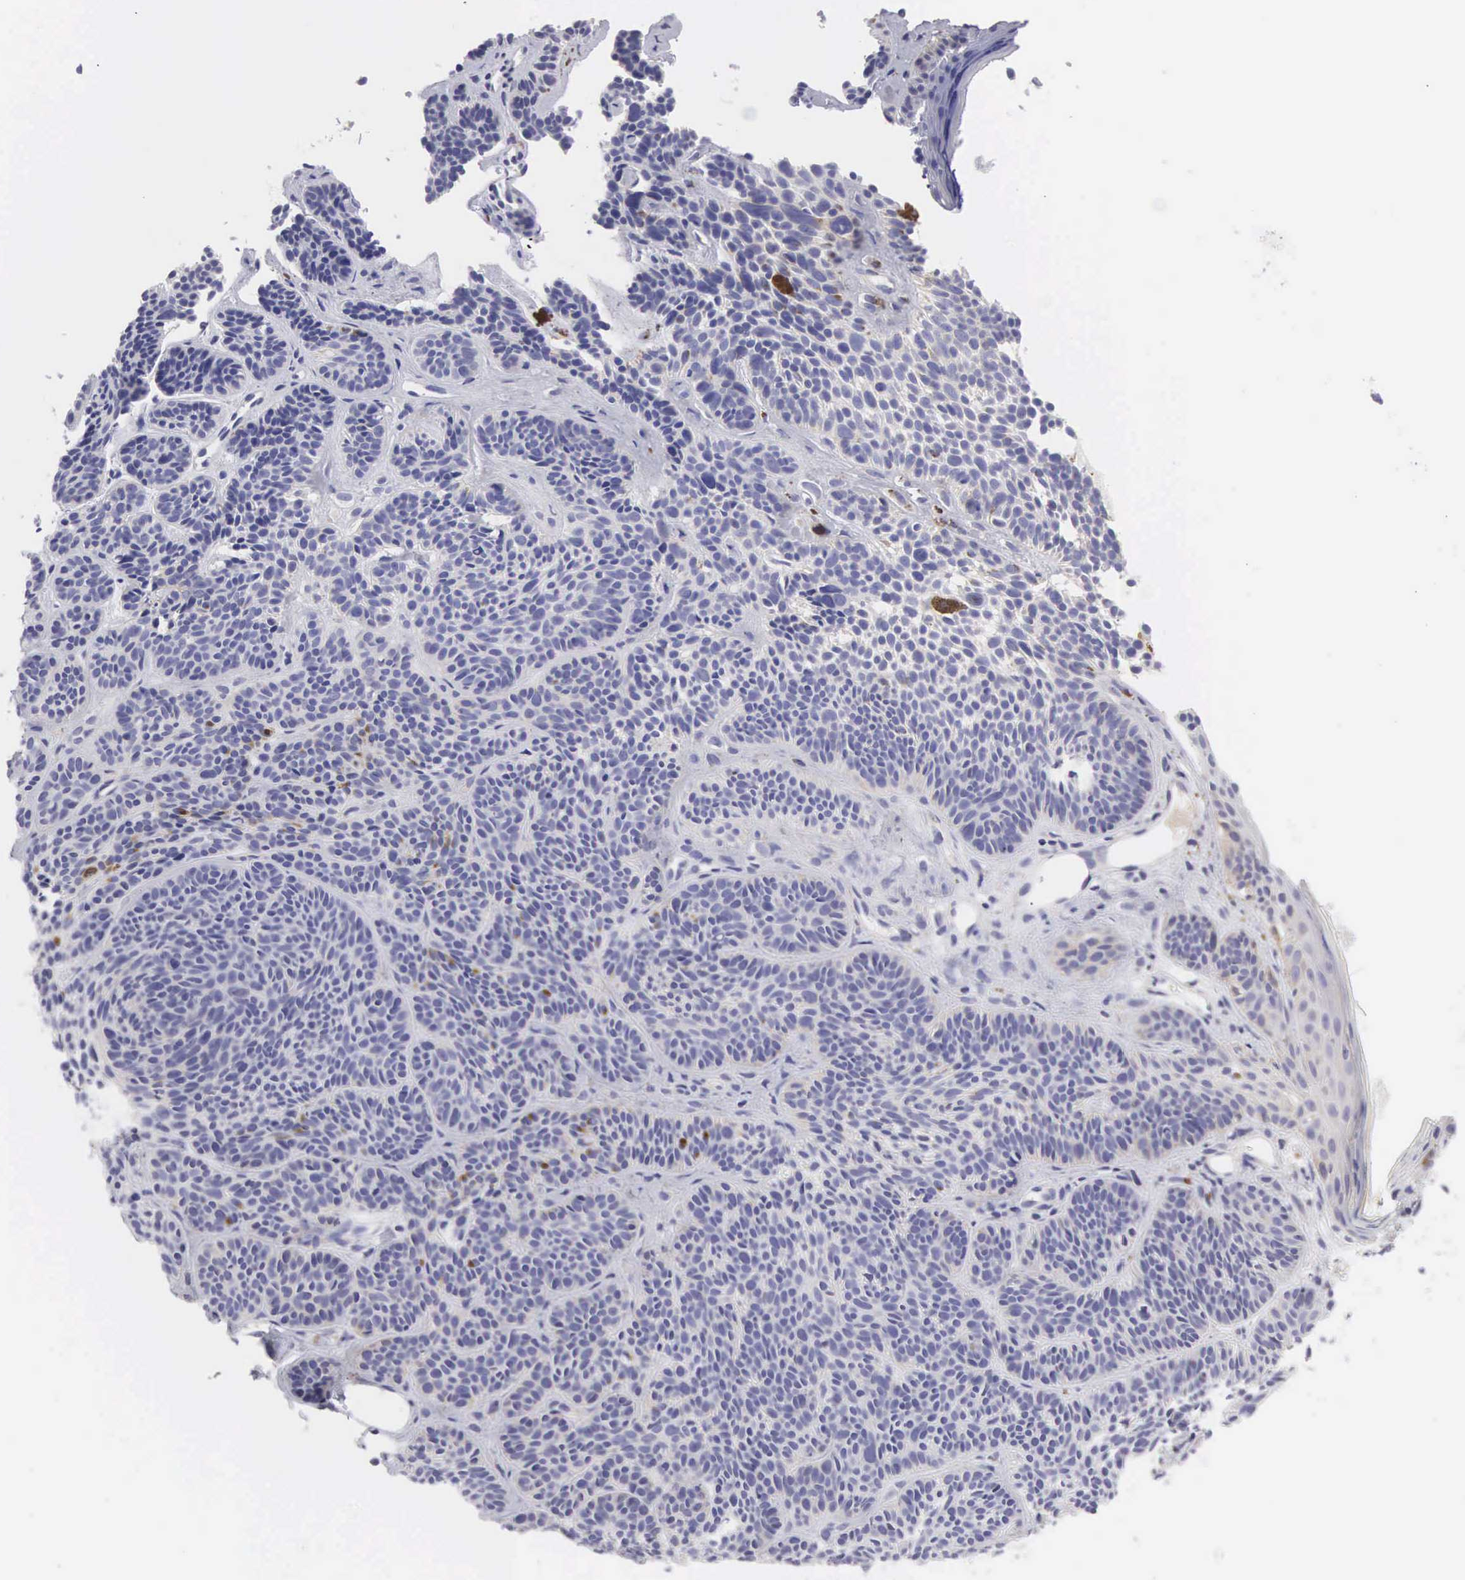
{"staining": {"intensity": "negative", "quantity": "none", "location": "none"}, "tissue": "skin cancer", "cell_type": "Tumor cells", "image_type": "cancer", "snomed": [{"axis": "morphology", "description": "Basal cell carcinoma"}, {"axis": "topography", "description": "Skin"}], "caption": "This micrograph is of skin basal cell carcinoma stained with immunohistochemistry (IHC) to label a protein in brown with the nuclei are counter-stained blue. There is no expression in tumor cells.", "gene": "SLITRK4", "patient": {"sex": "female", "age": 62}}